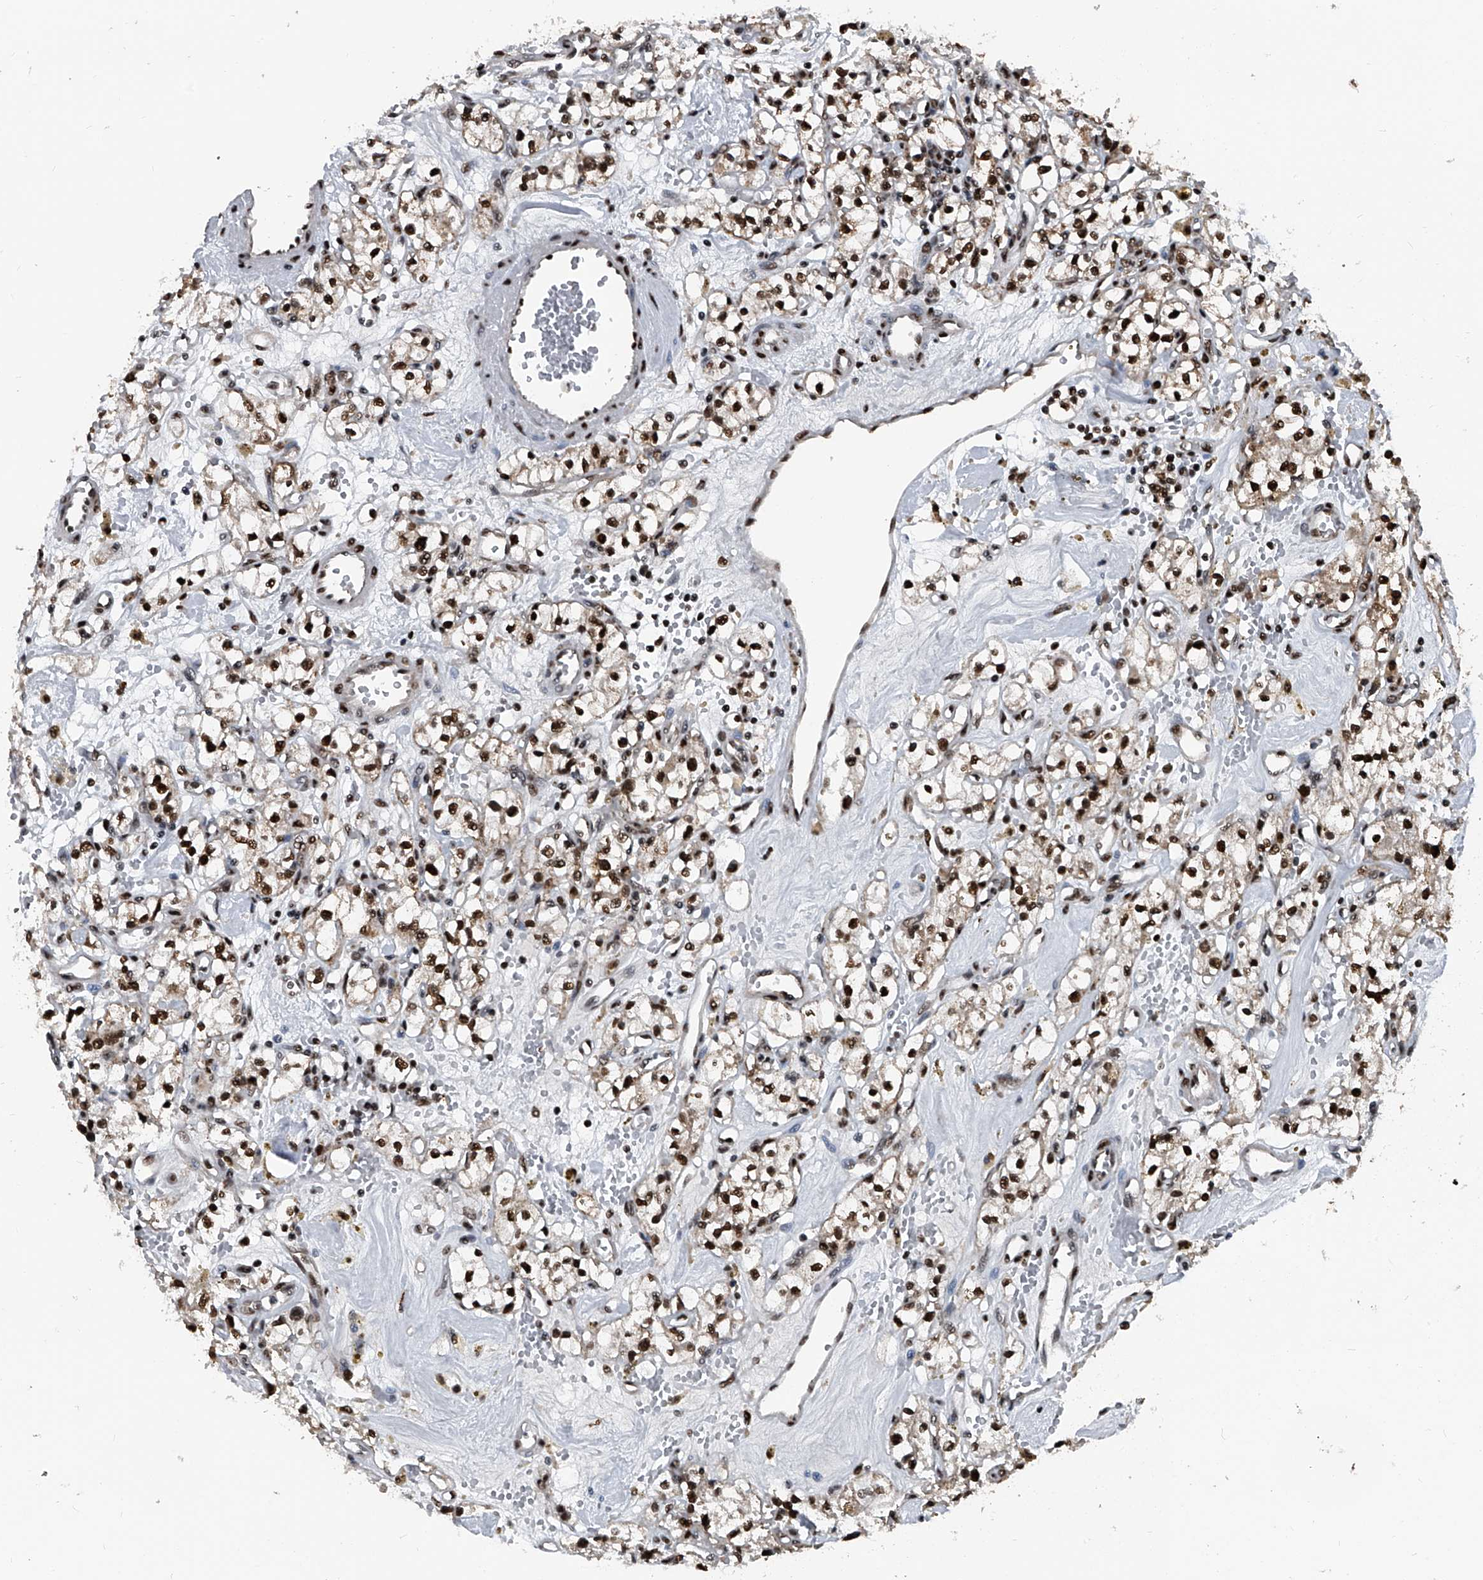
{"staining": {"intensity": "moderate", "quantity": ">75%", "location": "nuclear"}, "tissue": "renal cancer", "cell_type": "Tumor cells", "image_type": "cancer", "snomed": [{"axis": "morphology", "description": "Adenocarcinoma, NOS"}, {"axis": "topography", "description": "Kidney"}], "caption": "Renal cancer (adenocarcinoma) stained with a protein marker reveals moderate staining in tumor cells.", "gene": "FKBP5", "patient": {"sex": "male", "age": 56}}